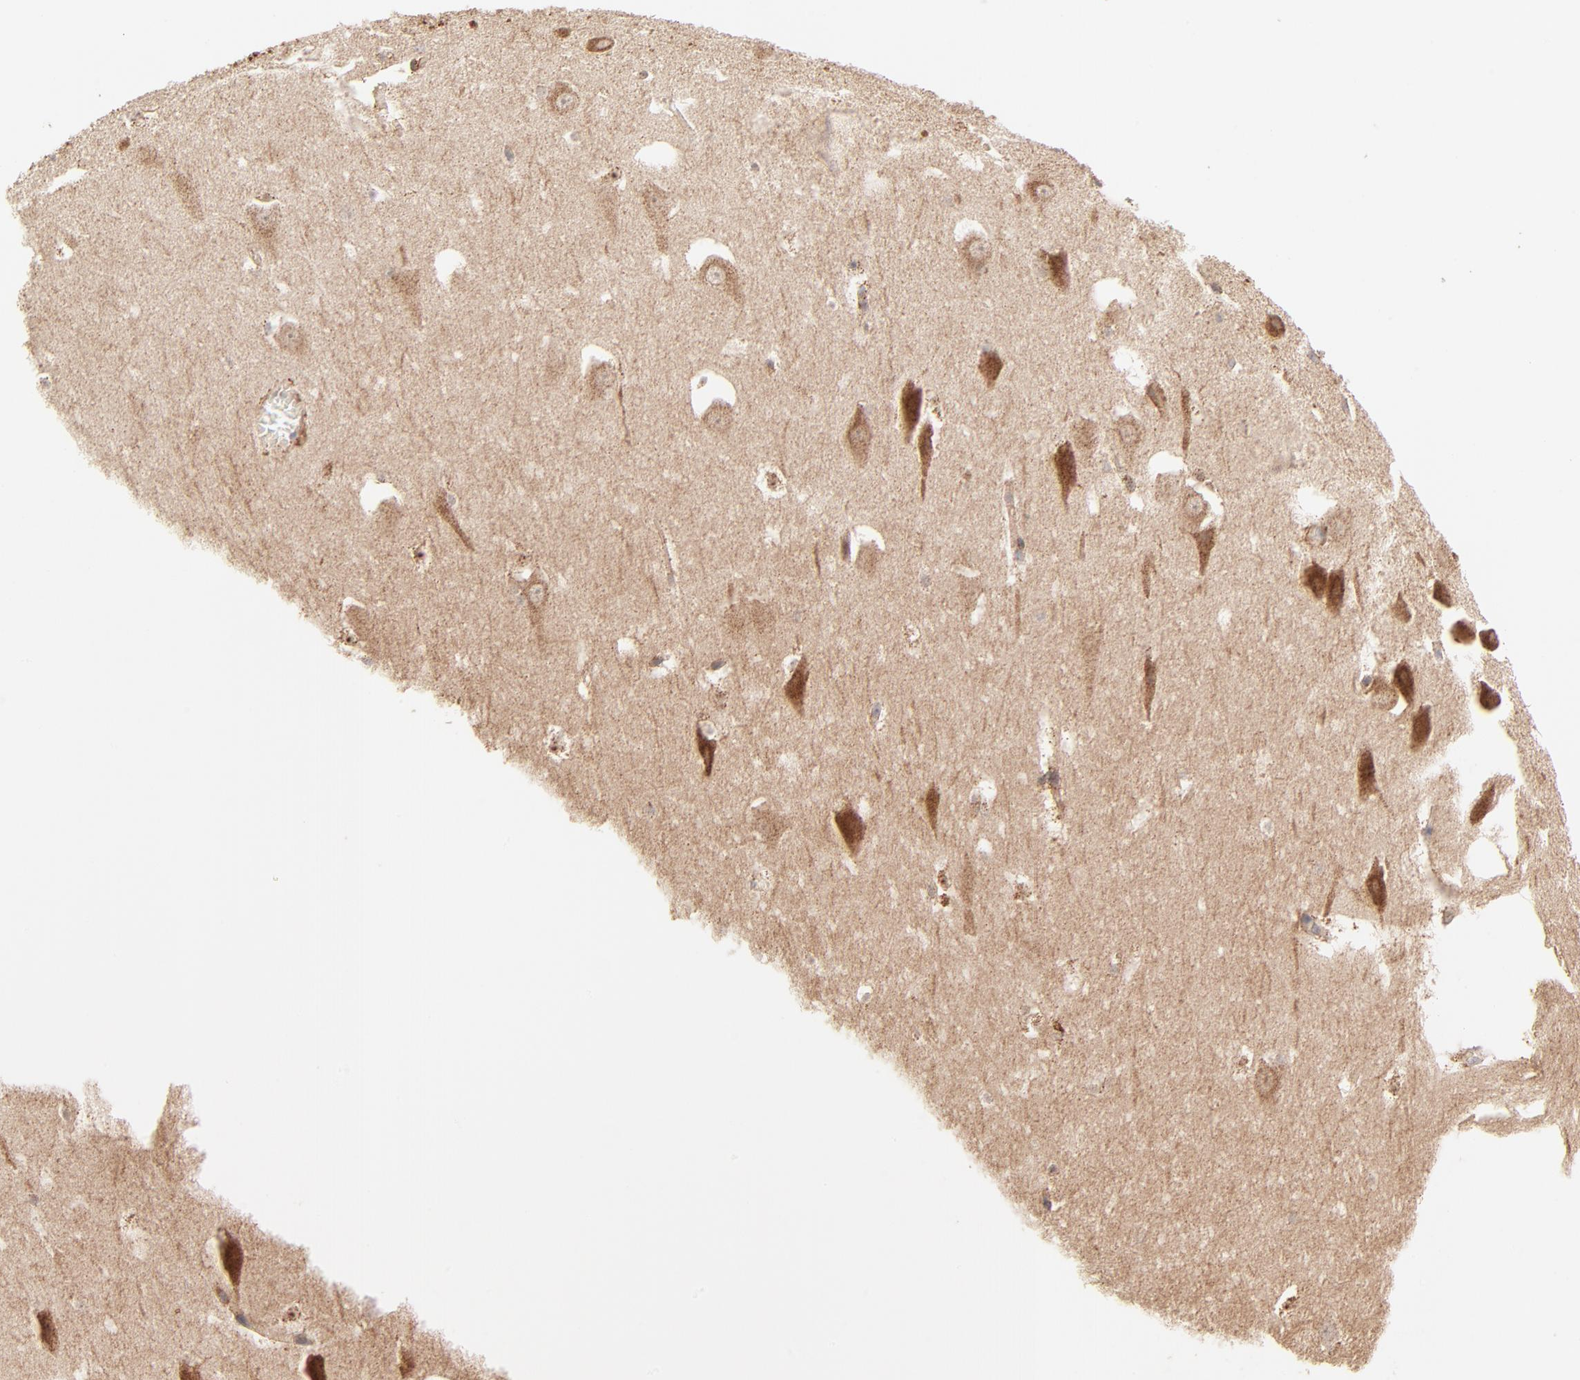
{"staining": {"intensity": "negative", "quantity": "none", "location": "none"}, "tissue": "hippocampus", "cell_type": "Glial cells", "image_type": "normal", "snomed": [{"axis": "morphology", "description": "Normal tissue, NOS"}, {"axis": "topography", "description": "Hippocampus"}], "caption": "Human hippocampus stained for a protein using immunohistochemistry (IHC) exhibits no positivity in glial cells.", "gene": "CSPG4", "patient": {"sex": "male", "age": 45}}